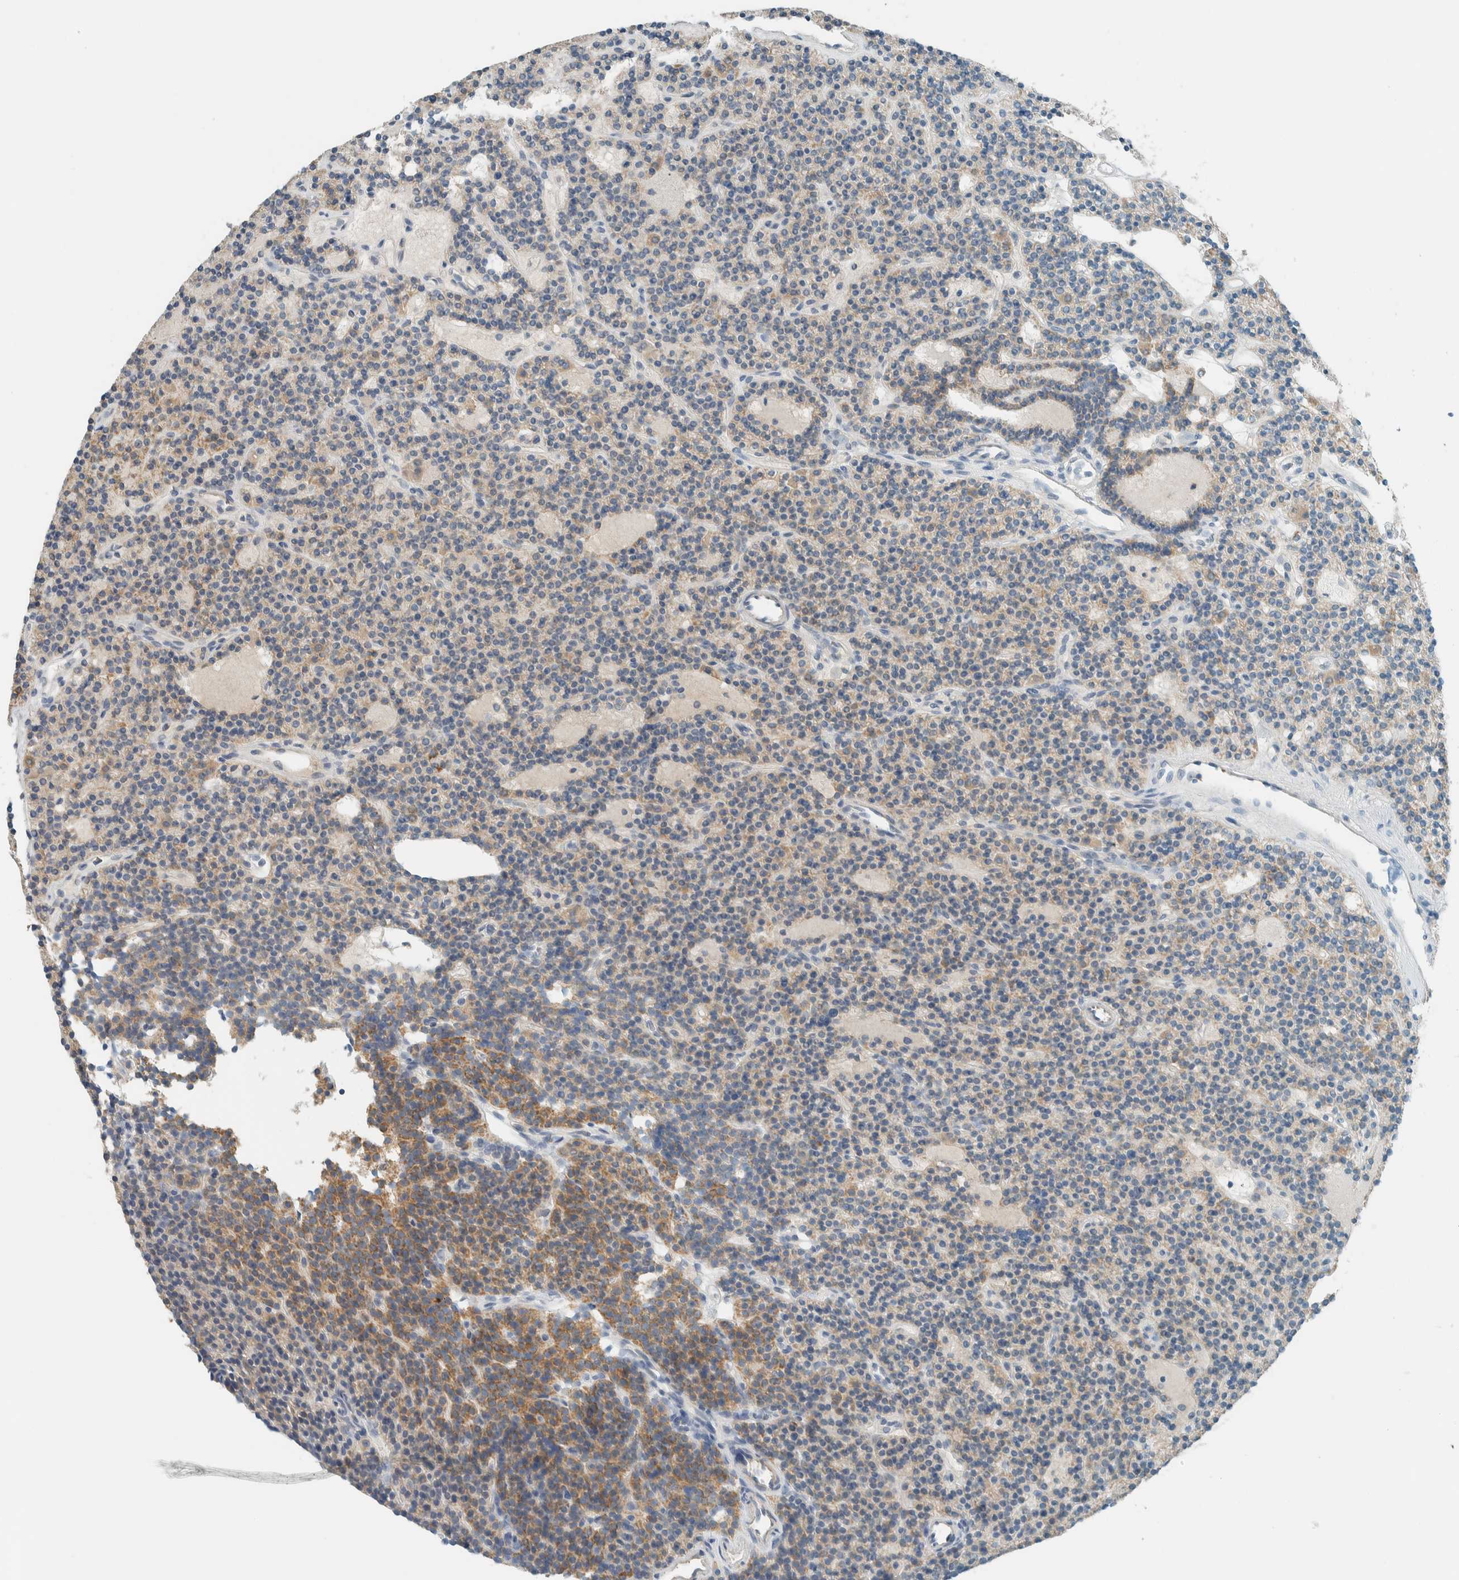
{"staining": {"intensity": "moderate", "quantity": ">75%", "location": "cytoplasmic/membranous"}, "tissue": "parathyroid gland", "cell_type": "Glandular cells", "image_type": "normal", "snomed": [{"axis": "morphology", "description": "Normal tissue, NOS"}, {"axis": "topography", "description": "Parathyroid gland"}], "caption": "Immunohistochemistry micrograph of unremarkable parathyroid gland stained for a protein (brown), which displays medium levels of moderate cytoplasmic/membranous expression in approximately >75% of glandular cells.", "gene": "ALDH7A1", "patient": {"sex": "male", "age": 75}}